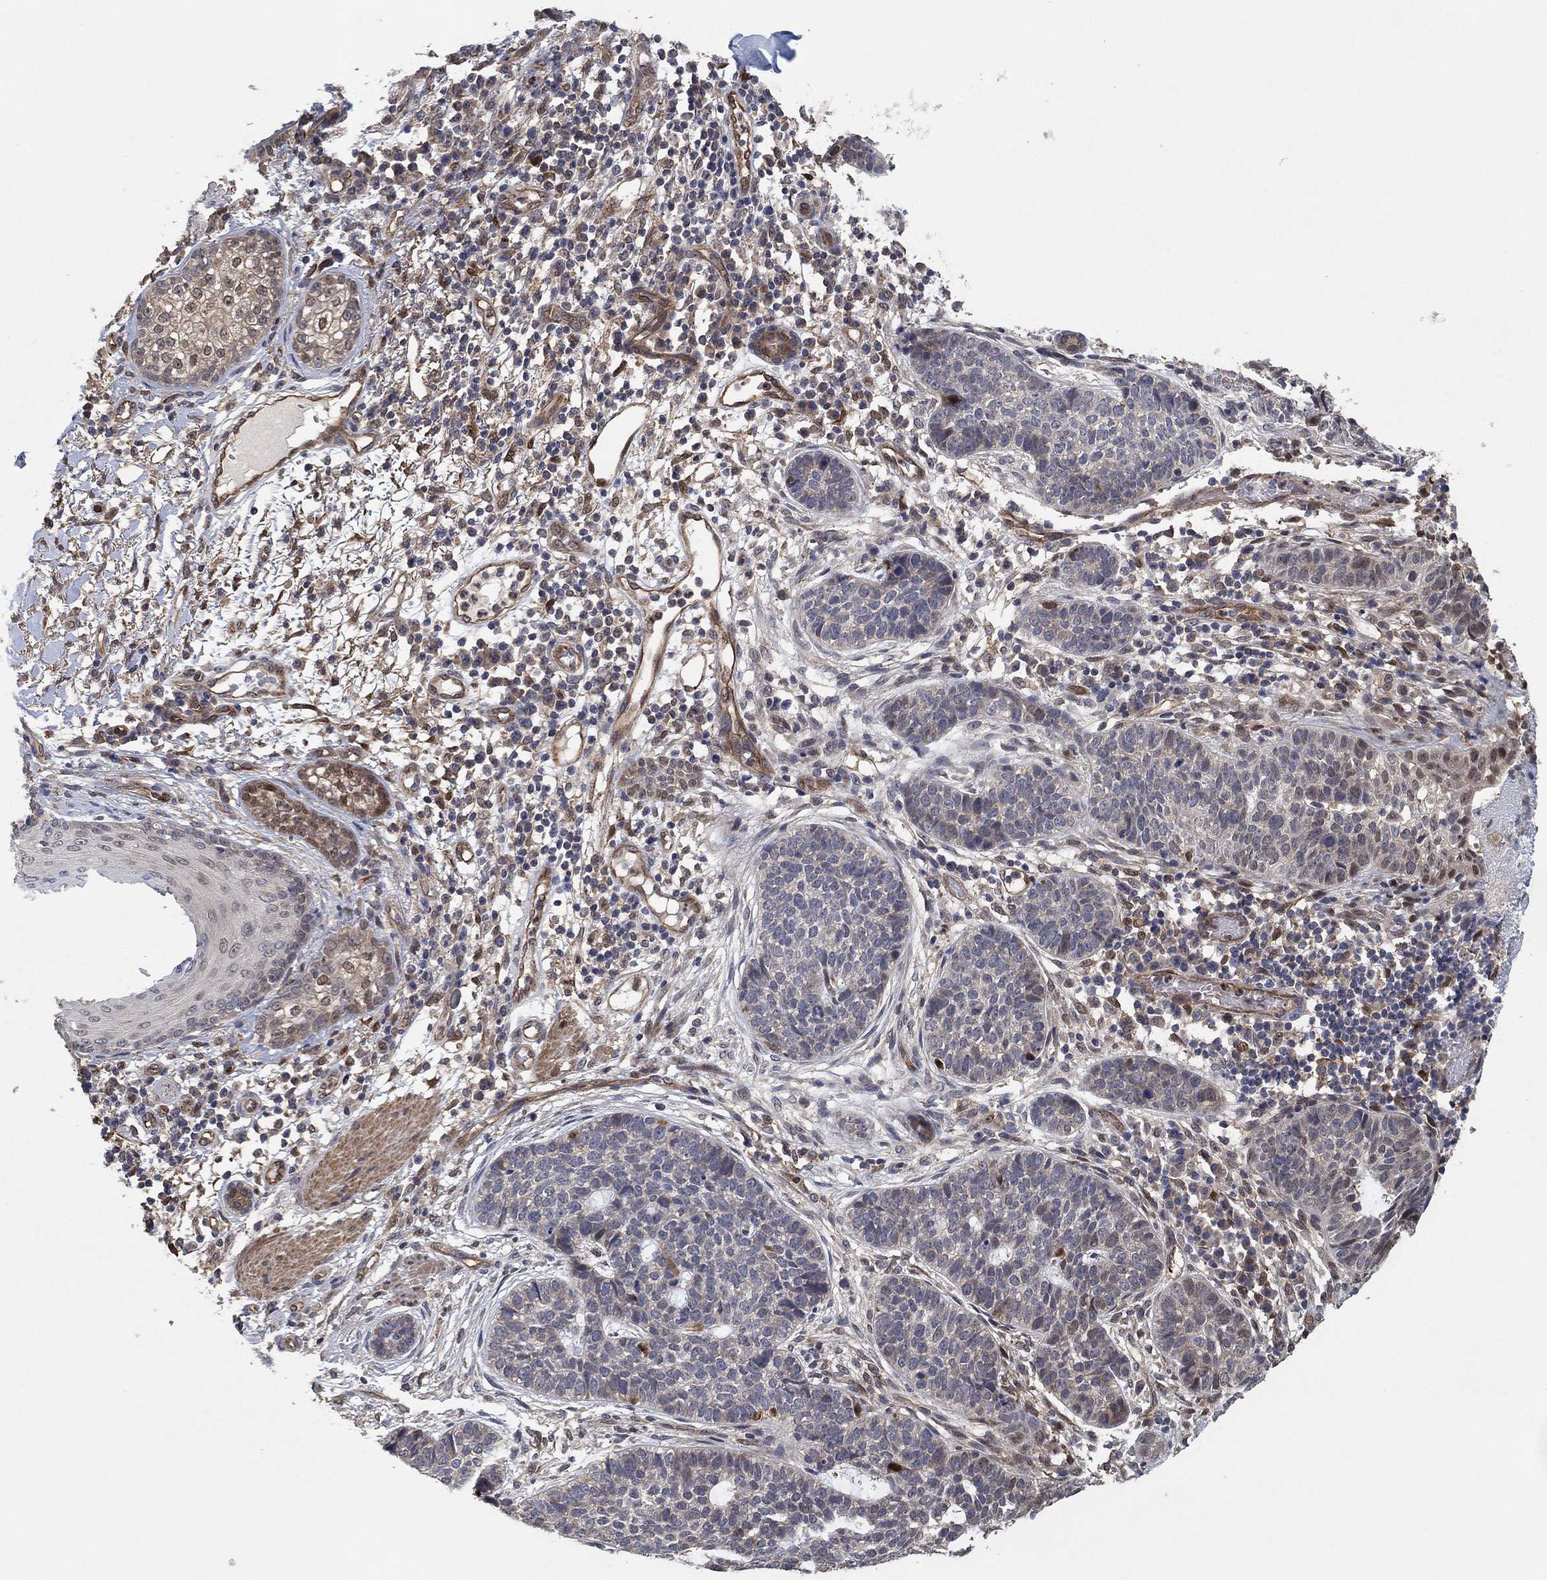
{"staining": {"intensity": "negative", "quantity": "none", "location": "none"}, "tissue": "skin cancer", "cell_type": "Tumor cells", "image_type": "cancer", "snomed": [{"axis": "morphology", "description": "Squamous cell carcinoma, NOS"}, {"axis": "topography", "description": "Skin"}], "caption": "The immunohistochemistry histopathology image has no significant staining in tumor cells of skin cancer tissue.", "gene": "MCUR1", "patient": {"sex": "male", "age": 88}}